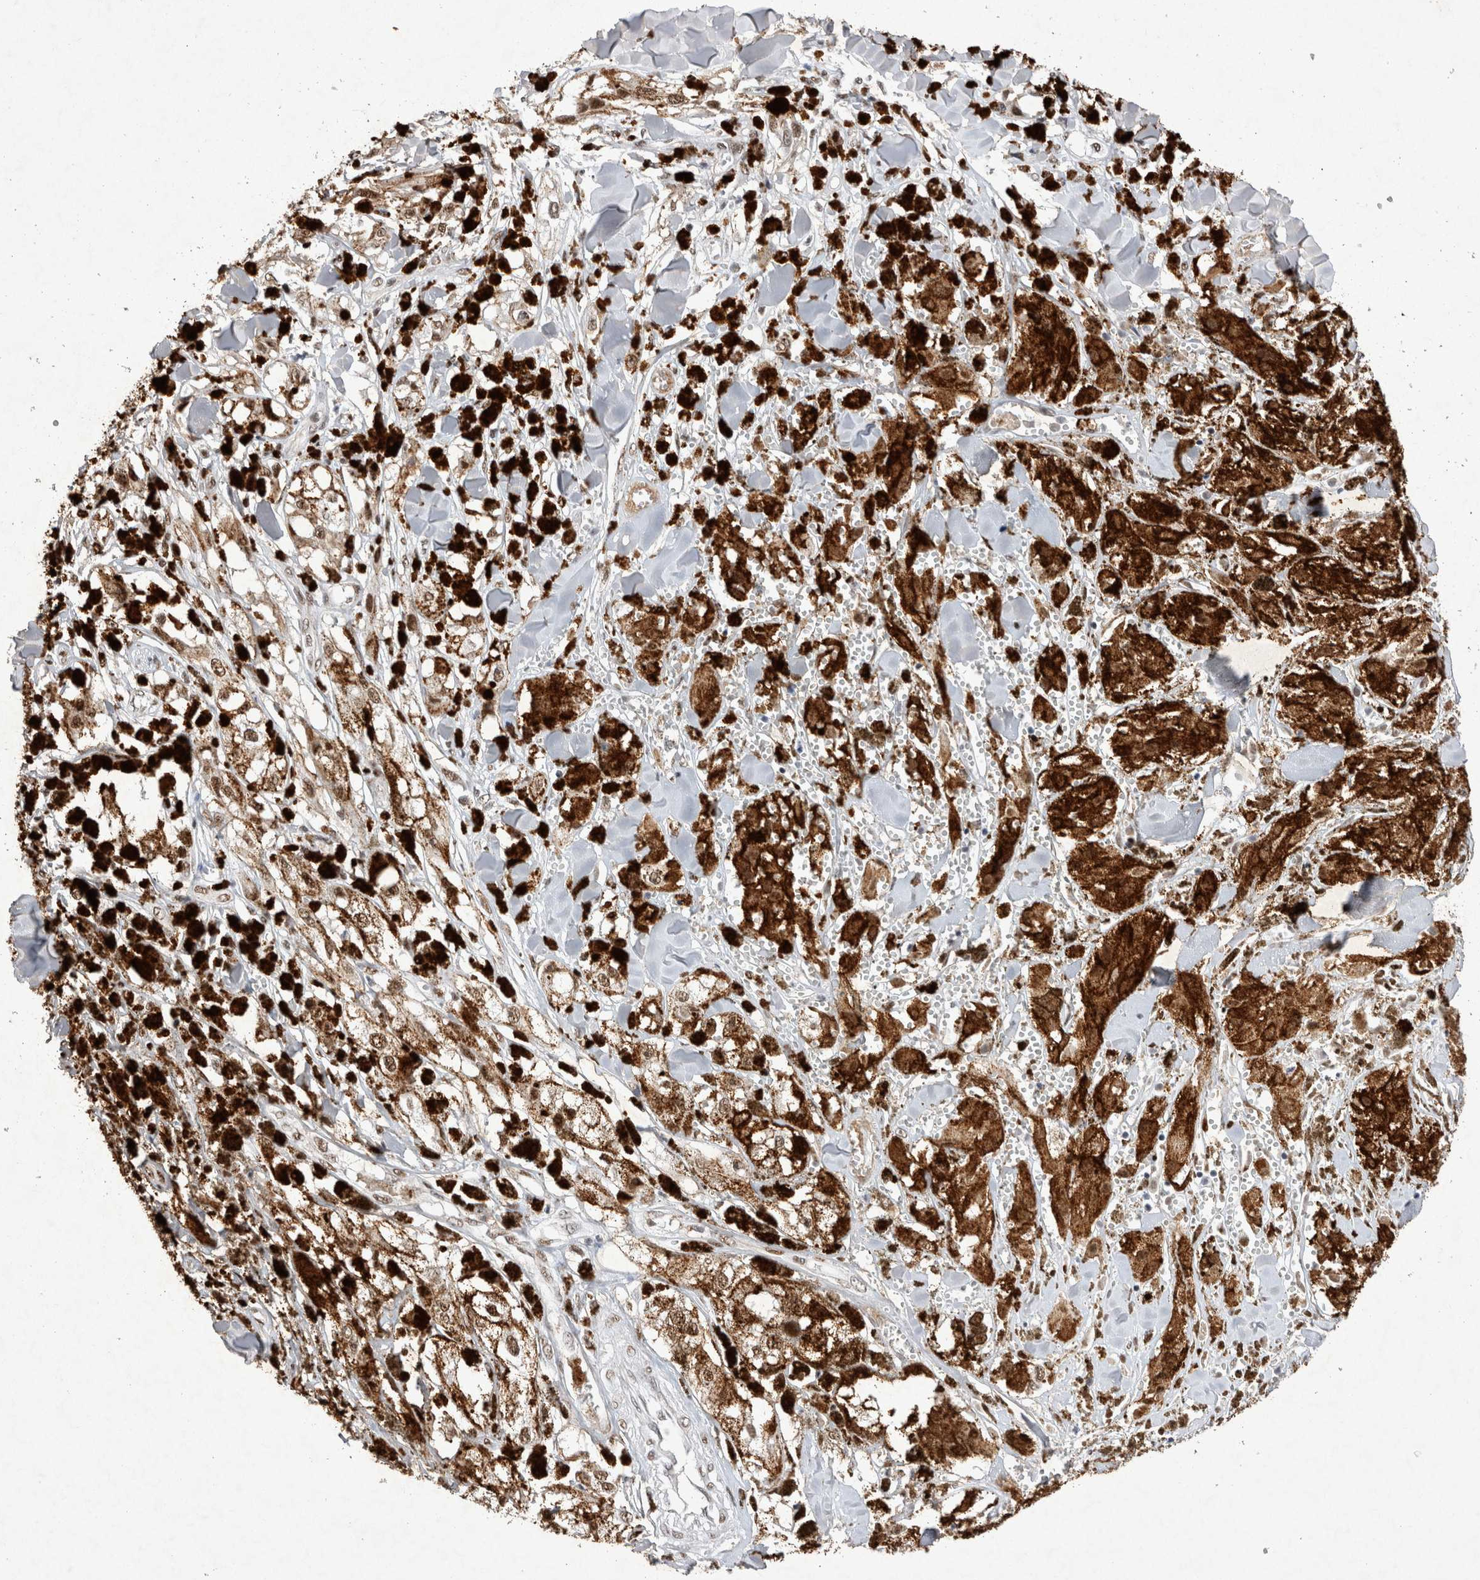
{"staining": {"intensity": "moderate", "quantity": ">75%", "location": "cytoplasmic/membranous,nuclear"}, "tissue": "melanoma", "cell_type": "Tumor cells", "image_type": "cancer", "snomed": [{"axis": "morphology", "description": "Malignant melanoma, NOS"}, {"axis": "topography", "description": "Skin"}], "caption": "Approximately >75% of tumor cells in human melanoma show moderate cytoplasmic/membranous and nuclear protein expression as visualized by brown immunohistochemical staining.", "gene": "RBM6", "patient": {"sex": "male", "age": 88}}